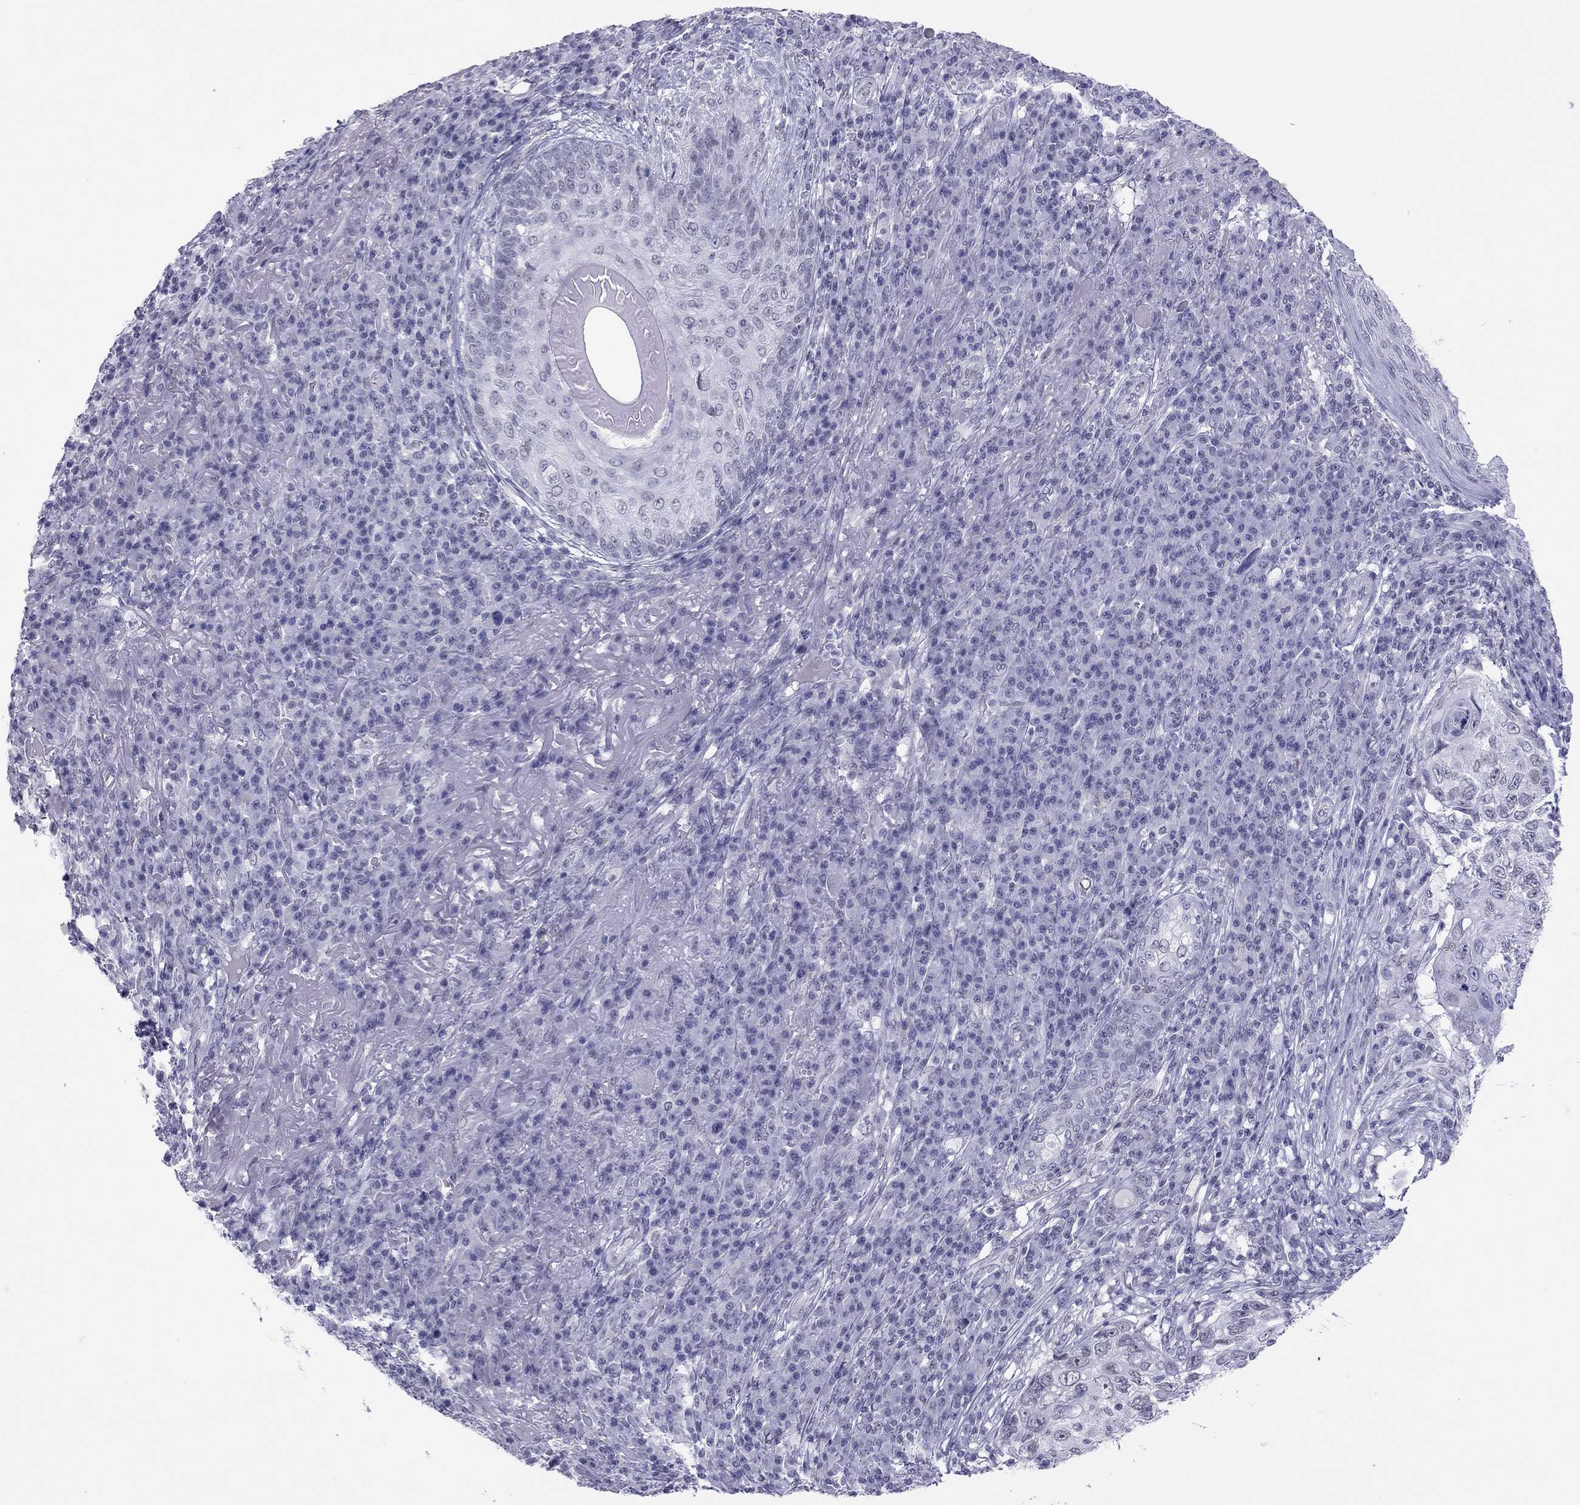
{"staining": {"intensity": "negative", "quantity": "none", "location": "none"}, "tissue": "skin cancer", "cell_type": "Tumor cells", "image_type": "cancer", "snomed": [{"axis": "morphology", "description": "Squamous cell carcinoma, NOS"}, {"axis": "topography", "description": "Skin"}], "caption": "This is an immunohistochemistry photomicrograph of skin cancer. There is no staining in tumor cells.", "gene": "JHY", "patient": {"sex": "male", "age": 92}}